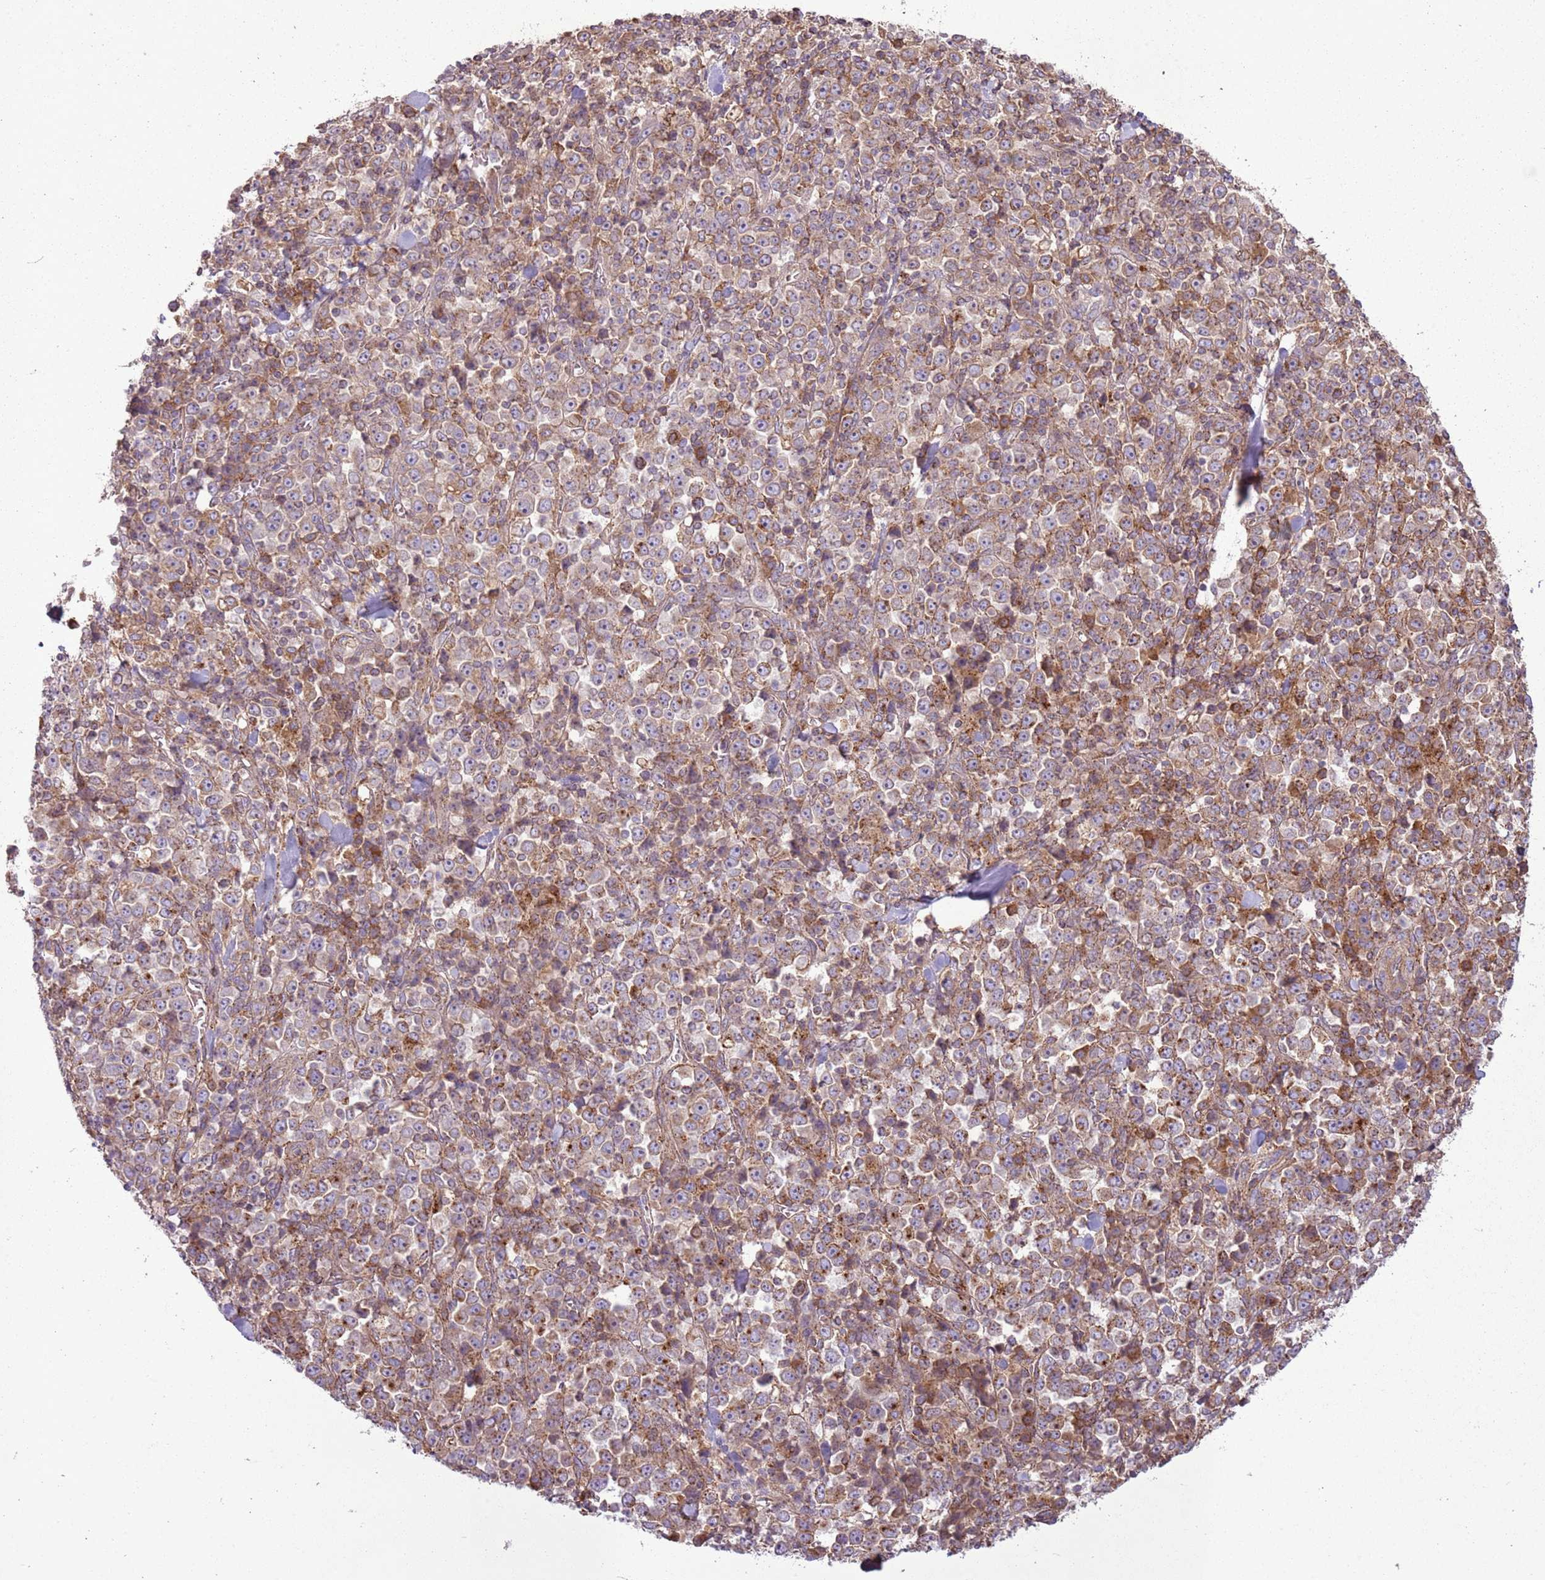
{"staining": {"intensity": "moderate", "quantity": ">75%", "location": "cytoplasmic/membranous"}, "tissue": "stomach cancer", "cell_type": "Tumor cells", "image_type": "cancer", "snomed": [{"axis": "morphology", "description": "Normal tissue, NOS"}, {"axis": "morphology", "description": "Adenocarcinoma, NOS"}, {"axis": "topography", "description": "Stomach, upper"}, {"axis": "topography", "description": "Stomach"}], "caption": "Protein expression analysis of adenocarcinoma (stomach) displays moderate cytoplasmic/membranous expression in approximately >75% of tumor cells.", "gene": "ANKRD24", "patient": {"sex": "male", "age": 59}}